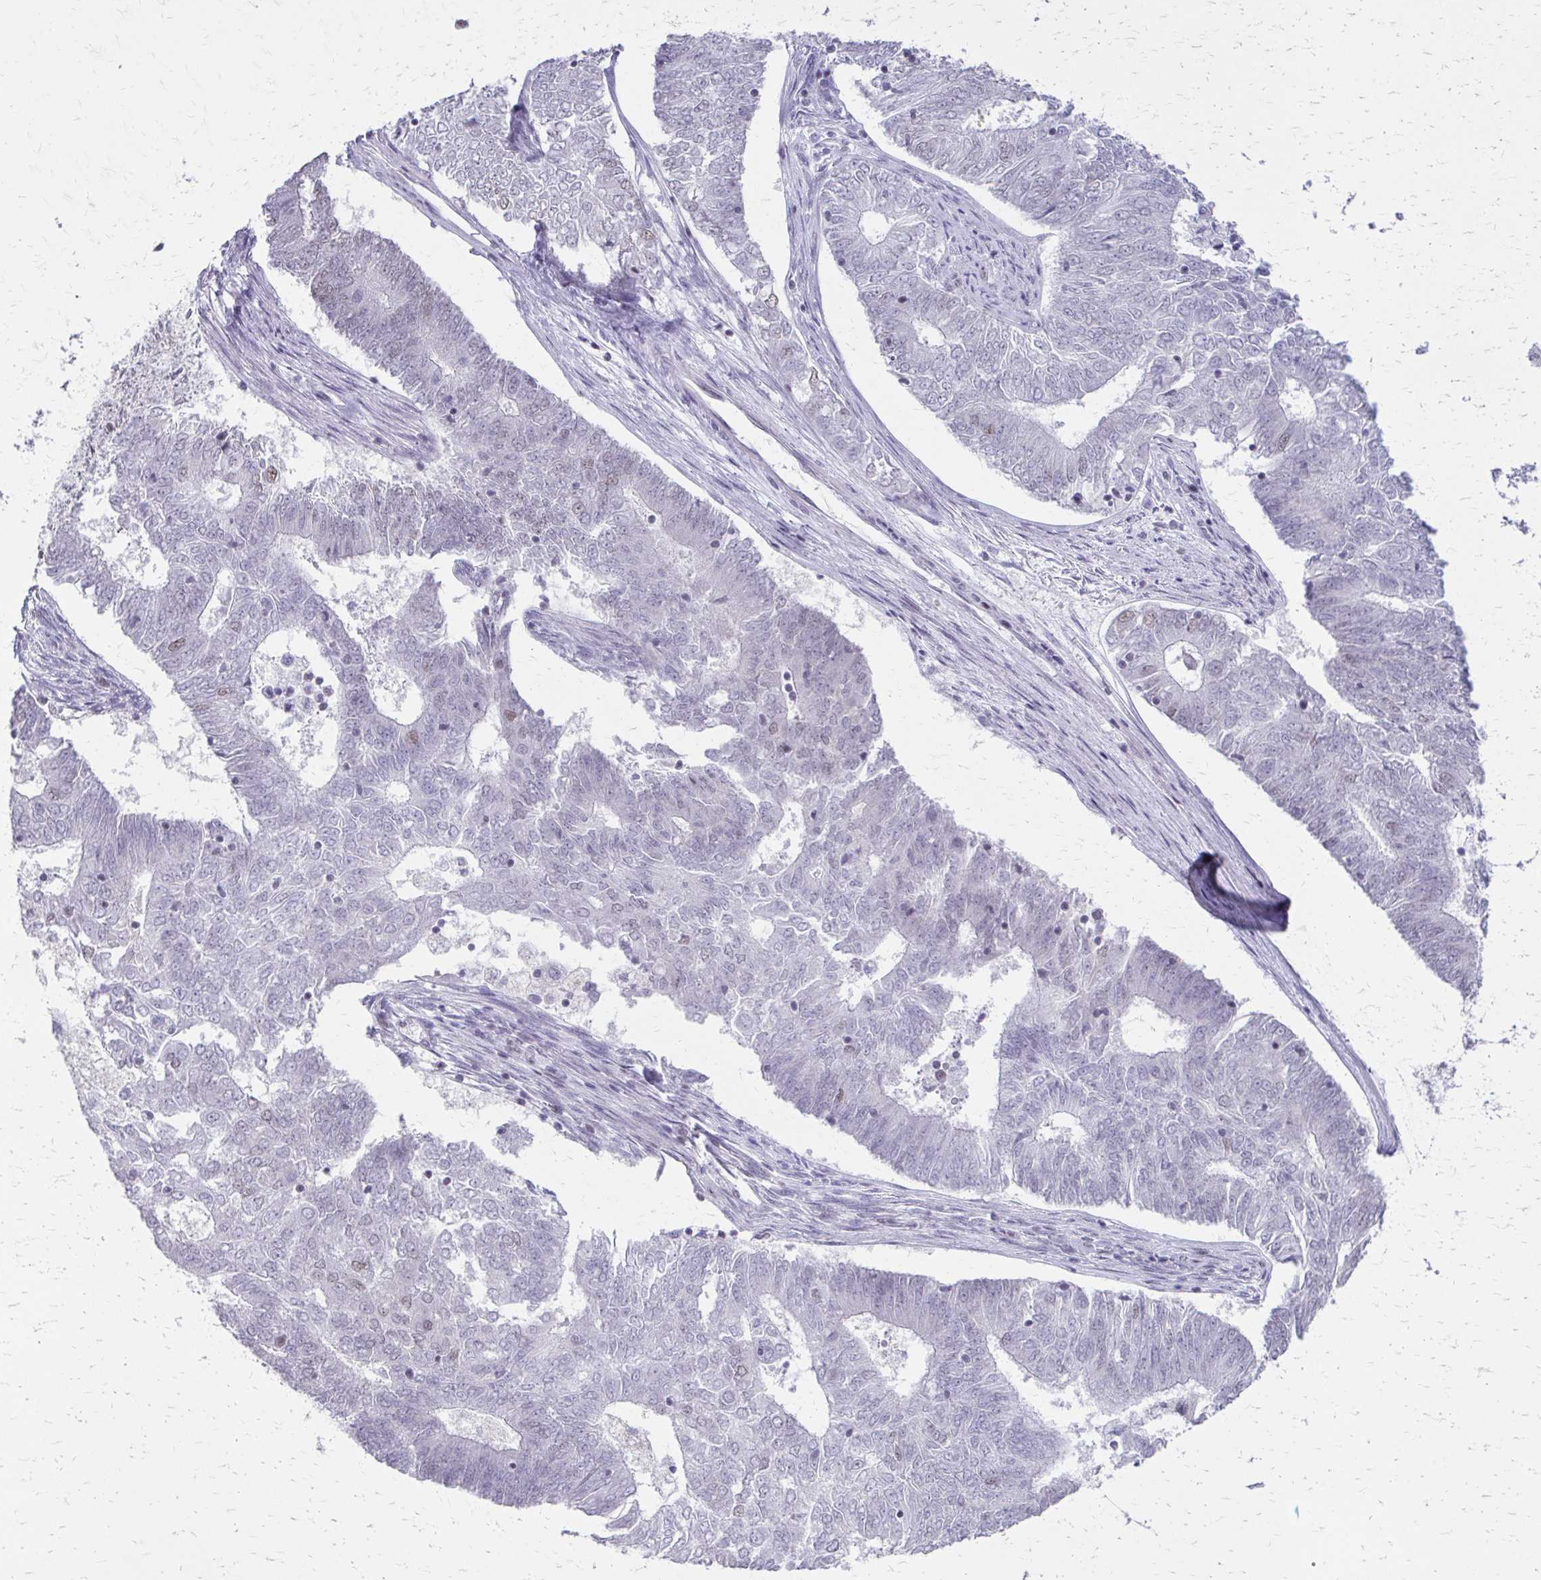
{"staining": {"intensity": "moderate", "quantity": "<25%", "location": "nuclear"}, "tissue": "endometrial cancer", "cell_type": "Tumor cells", "image_type": "cancer", "snomed": [{"axis": "morphology", "description": "Adenocarcinoma, NOS"}, {"axis": "topography", "description": "Endometrium"}], "caption": "Protein positivity by IHC displays moderate nuclear positivity in about <25% of tumor cells in endometrial adenocarcinoma.", "gene": "SS18", "patient": {"sex": "female", "age": 62}}